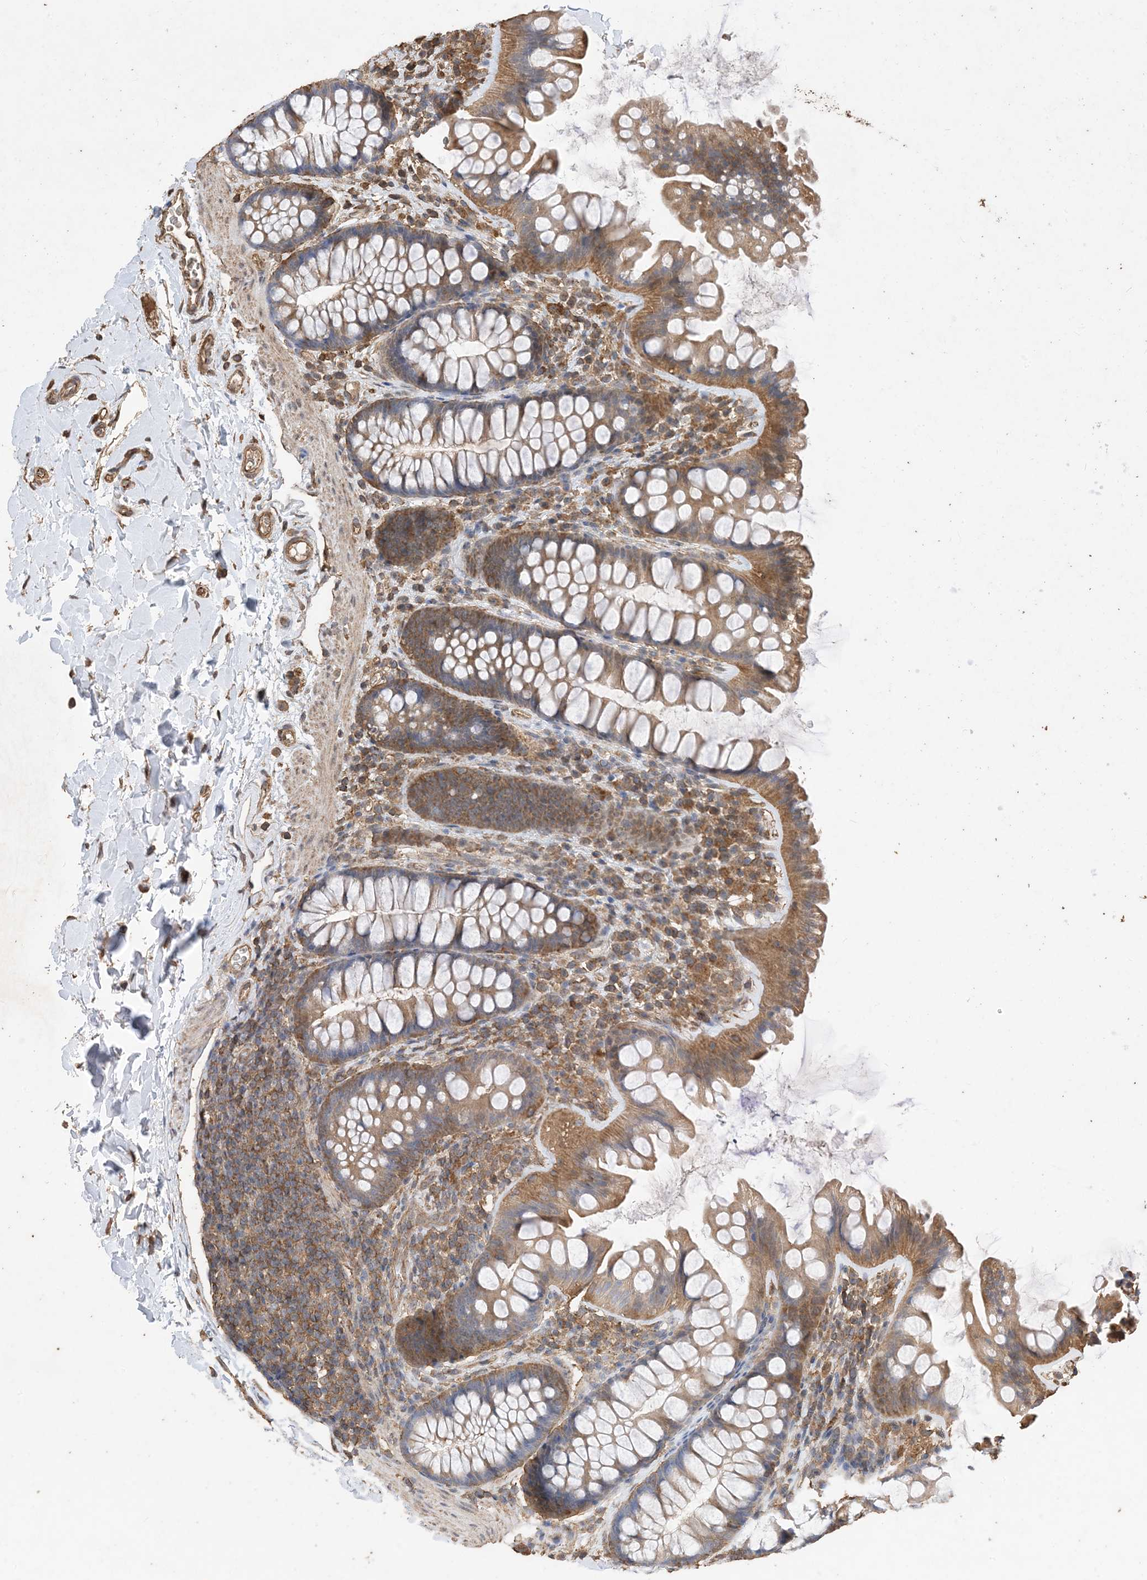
{"staining": {"intensity": "moderate", "quantity": ">75%", "location": "cytoplasmic/membranous"}, "tissue": "colon", "cell_type": "Endothelial cells", "image_type": "normal", "snomed": [{"axis": "morphology", "description": "Normal tissue, NOS"}, {"axis": "topography", "description": "Colon"}], "caption": "Immunohistochemistry staining of unremarkable colon, which exhibits medium levels of moderate cytoplasmic/membranous positivity in about >75% of endothelial cells indicating moderate cytoplasmic/membranous protein positivity. The staining was performed using DAB (3,3'-diaminobenzidine) (brown) for protein detection and nuclei were counterstained in hematoxylin (blue).", "gene": "ZKSCAN5", "patient": {"sex": "female", "age": 62}}